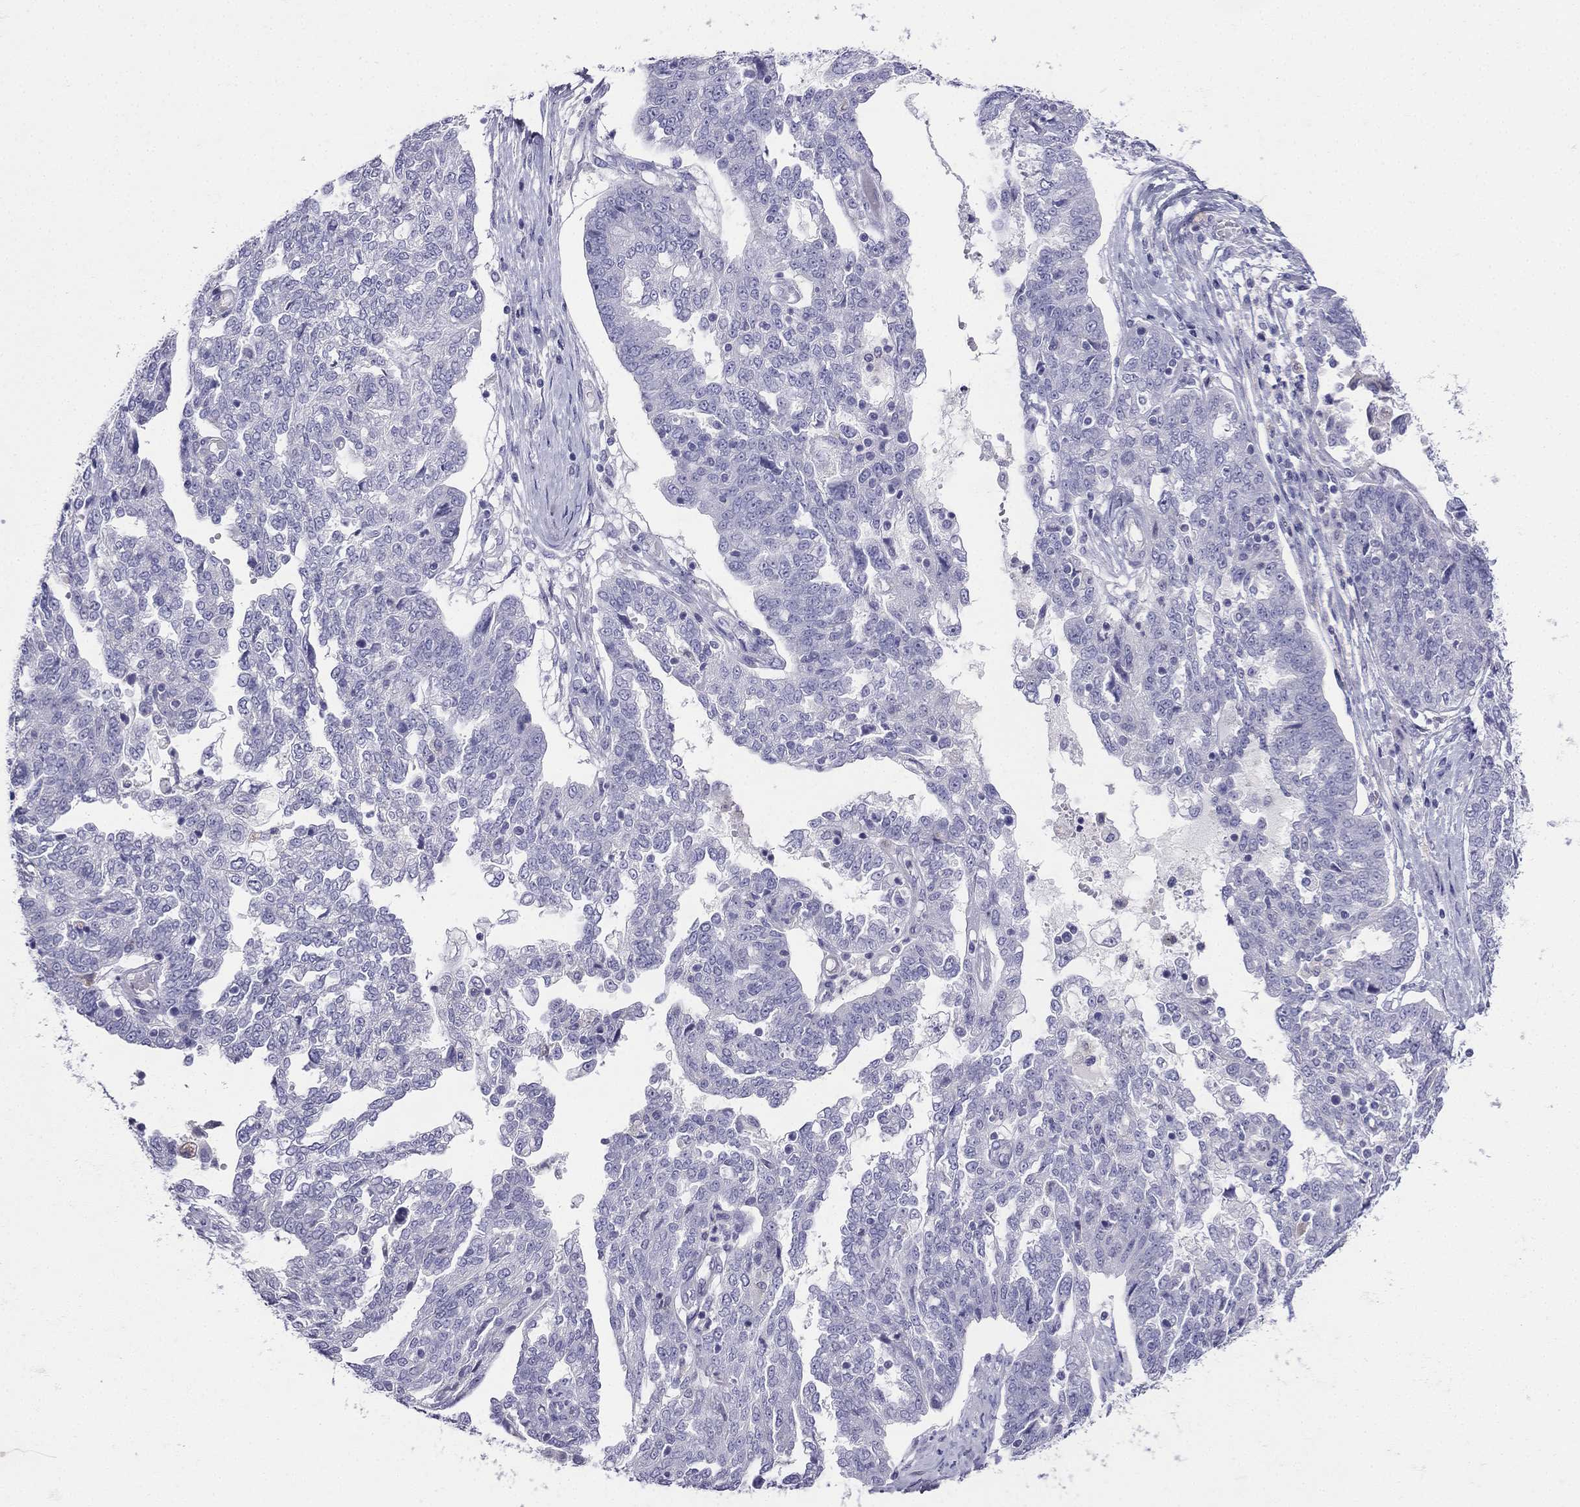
{"staining": {"intensity": "negative", "quantity": "none", "location": "none"}, "tissue": "ovarian cancer", "cell_type": "Tumor cells", "image_type": "cancer", "snomed": [{"axis": "morphology", "description": "Cystadenocarcinoma, serous, NOS"}, {"axis": "topography", "description": "Ovary"}], "caption": "An IHC image of ovarian serous cystadenocarcinoma is shown. There is no staining in tumor cells of ovarian serous cystadenocarcinoma.", "gene": "ALOXE3", "patient": {"sex": "female", "age": 67}}